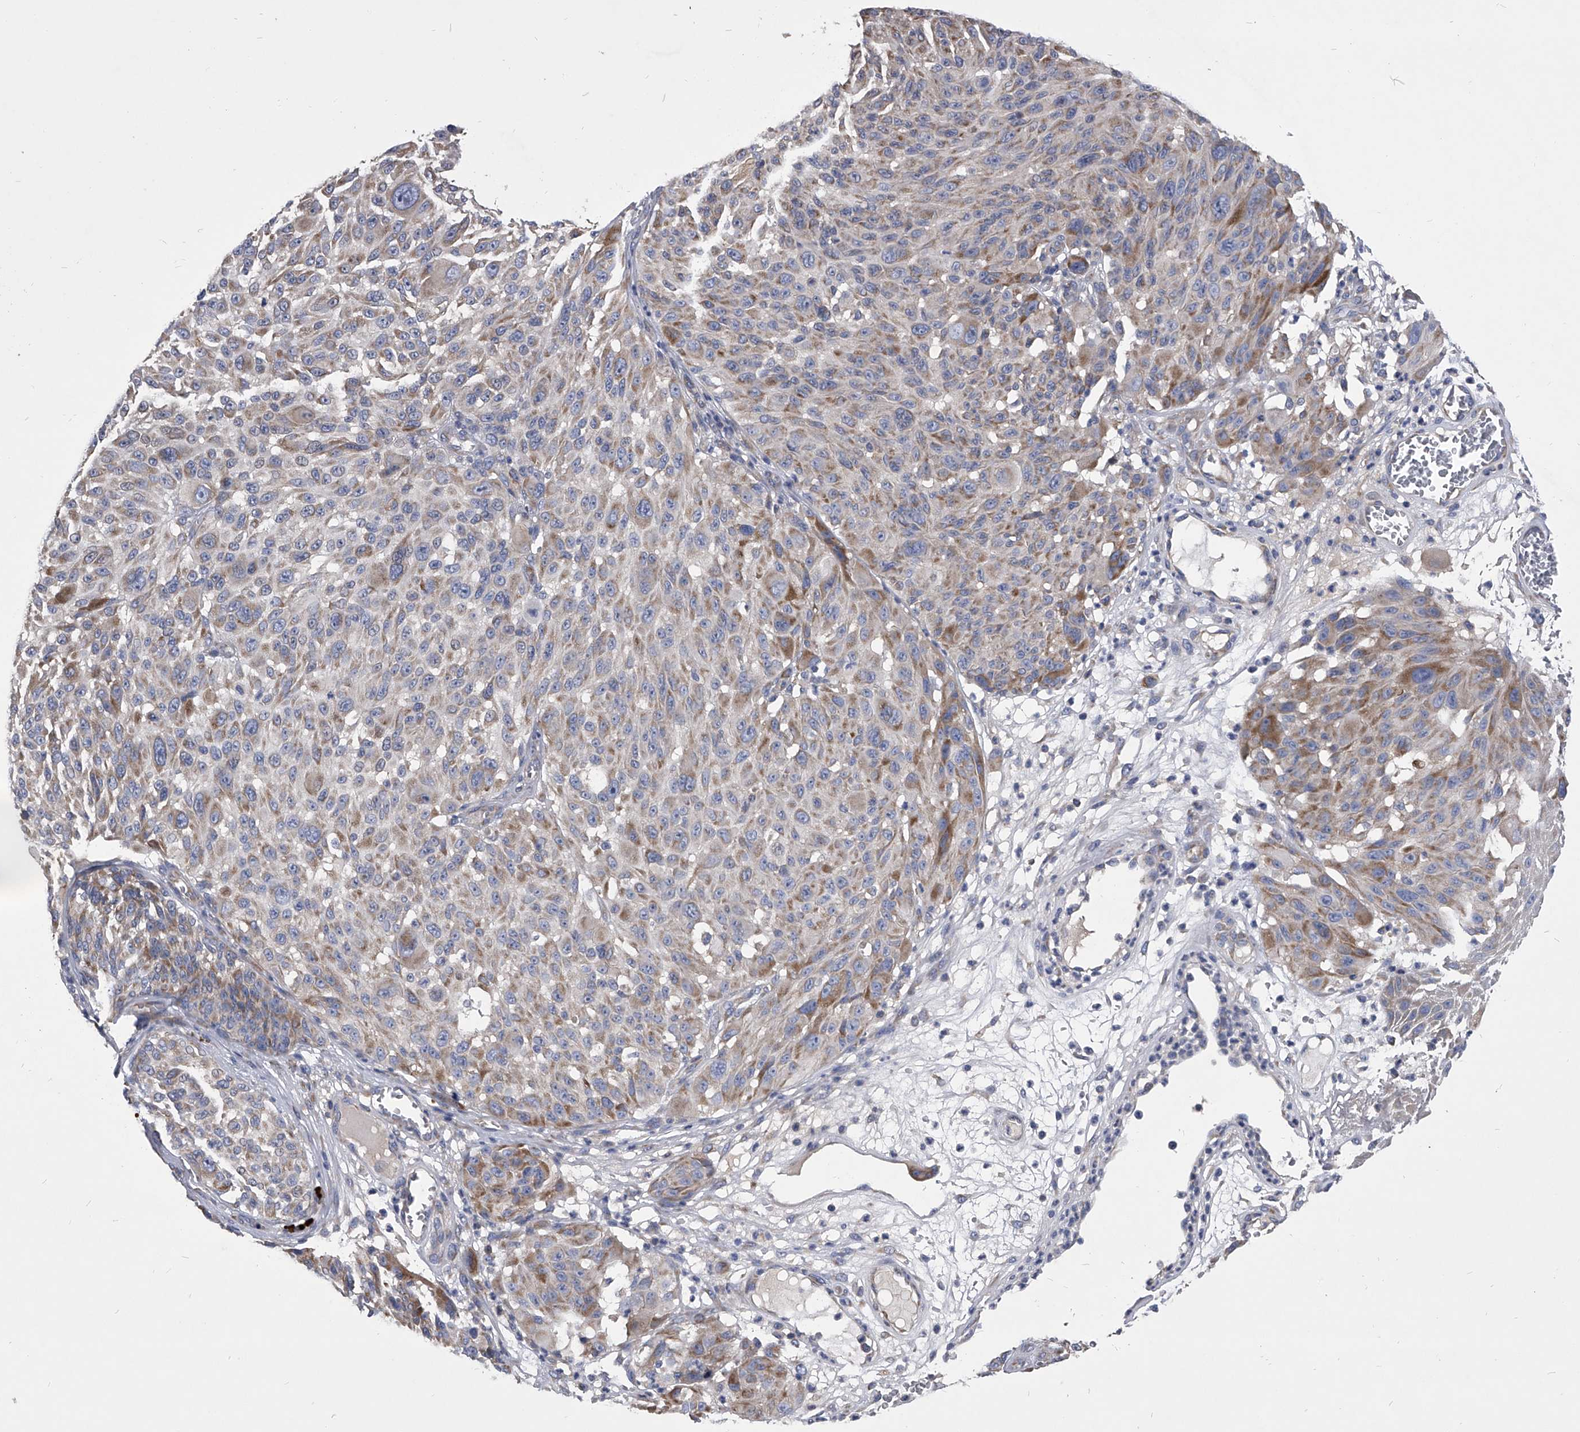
{"staining": {"intensity": "weak", "quantity": "<25%", "location": "cytoplasmic/membranous"}, "tissue": "melanoma", "cell_type": "Tumor cells", "image_type": "cancer", "snomed": [{"axis": "morphology", "description": "Malignant melanoma, NOS"}, {"axis": "topography", "description": "Skin"}], "caption": "Immunohistochemical staining of melanoma shows no significant positivity in tumor cells. (Immunohistochemistry (ihc), brightfield microscopy, high magnification).", "gene": "CCR4", "patient": {"sex": "male", "age": 83}}